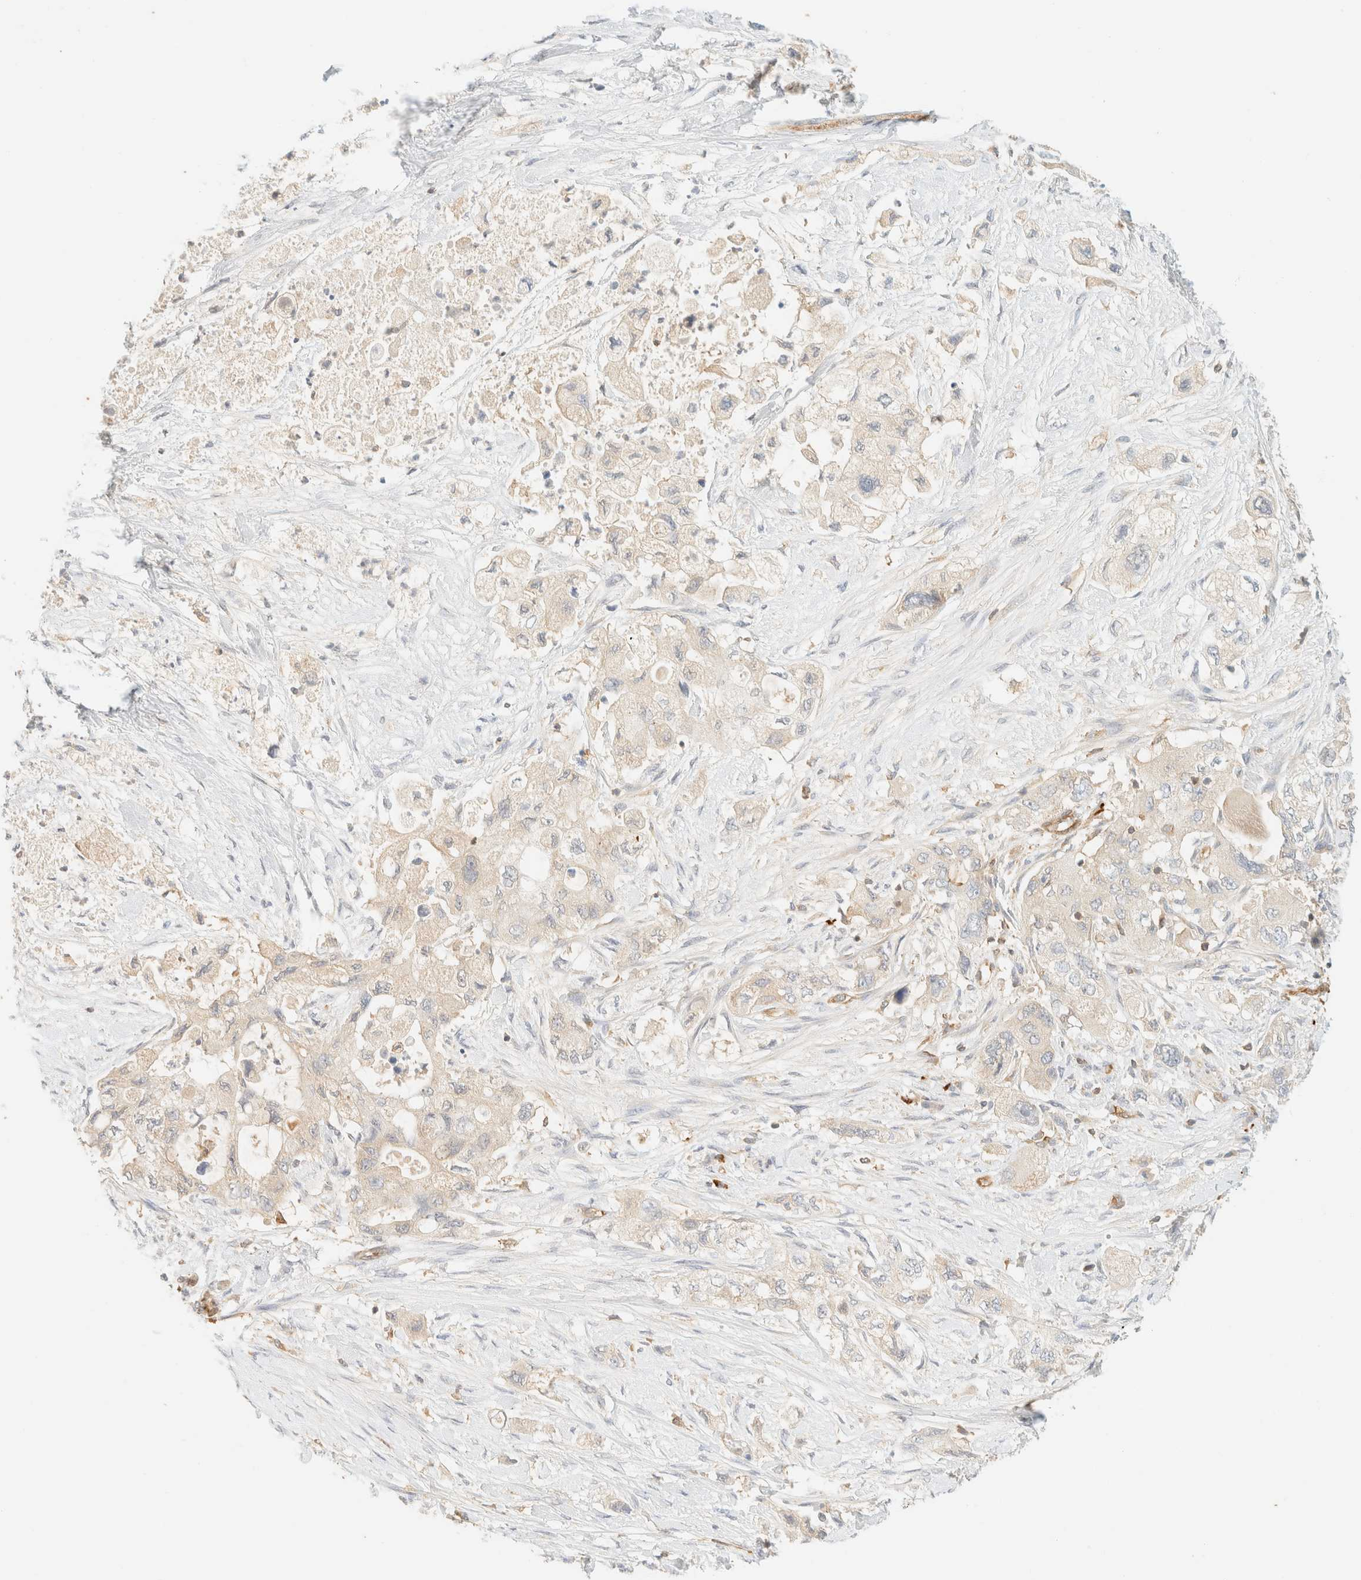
{"staining": {"intensity": "weak", "quantity": "<25%", "location": "cytoplasmic/membranous"}, "tissue": "pancreatic cancer", "cell_type": "Tumor cells", "image_type": "cancer", "snomed": [{"axis": "morphology", "description": "Adenocarcinoma, NOS"}, {"axis": "topography", "description": "Pancreas"}], "caption": "The IHC micrograph has no significant staining in tumor cells of pancreatic cancer (adenocarcinoma) tissue. (DAB immunohistochemistry (IHC) with hematoxylin counter stain).", "gene": "FHOD1", "patient": {"sex": "female", "age": 73}}